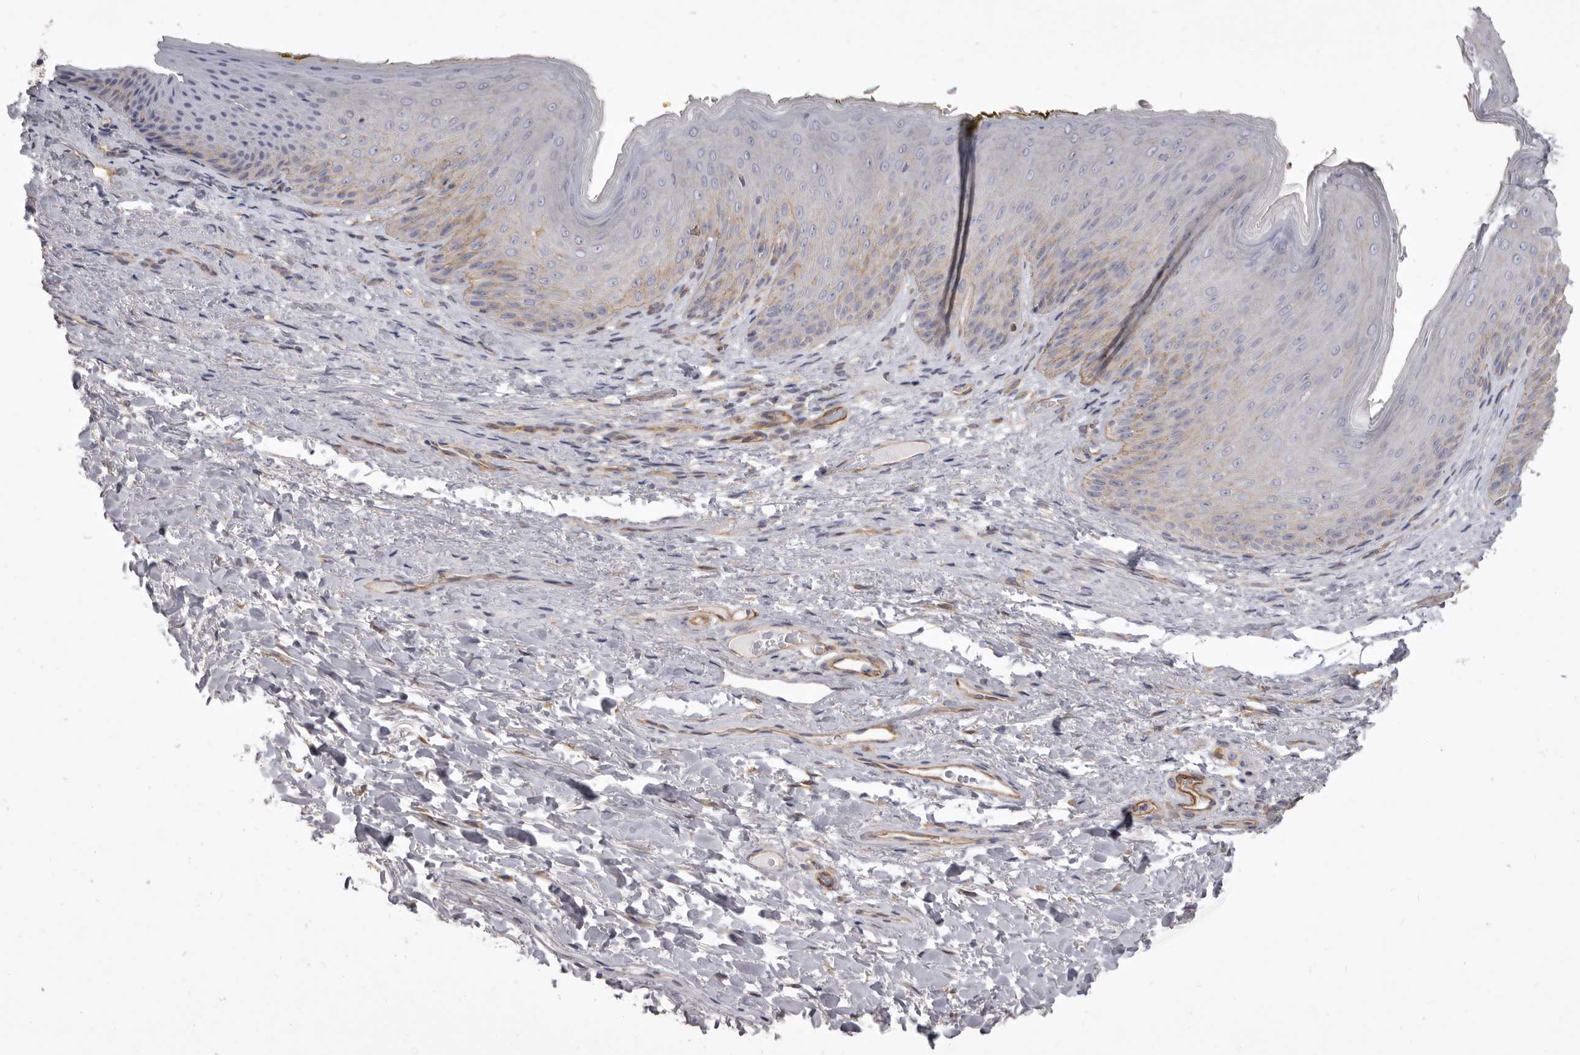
{"staining": {"intensity": "weak", "quantity": "<25%", "location": "cytoplasmic/membranous"}, "tissue": "skin", "cell_type": "Epidermal cells", "image_type": "normal", "snomed": [{"axis": "morphology", "description": "Normal tissue, NOS"}, {"axis": "topography", "description": "Anal"}], "caption": "Micrograph shows no significant protein staining in epidermal cells of normal skin.", "gene": "P2RX6", "patient": {"sex": "male", "age": 74}}